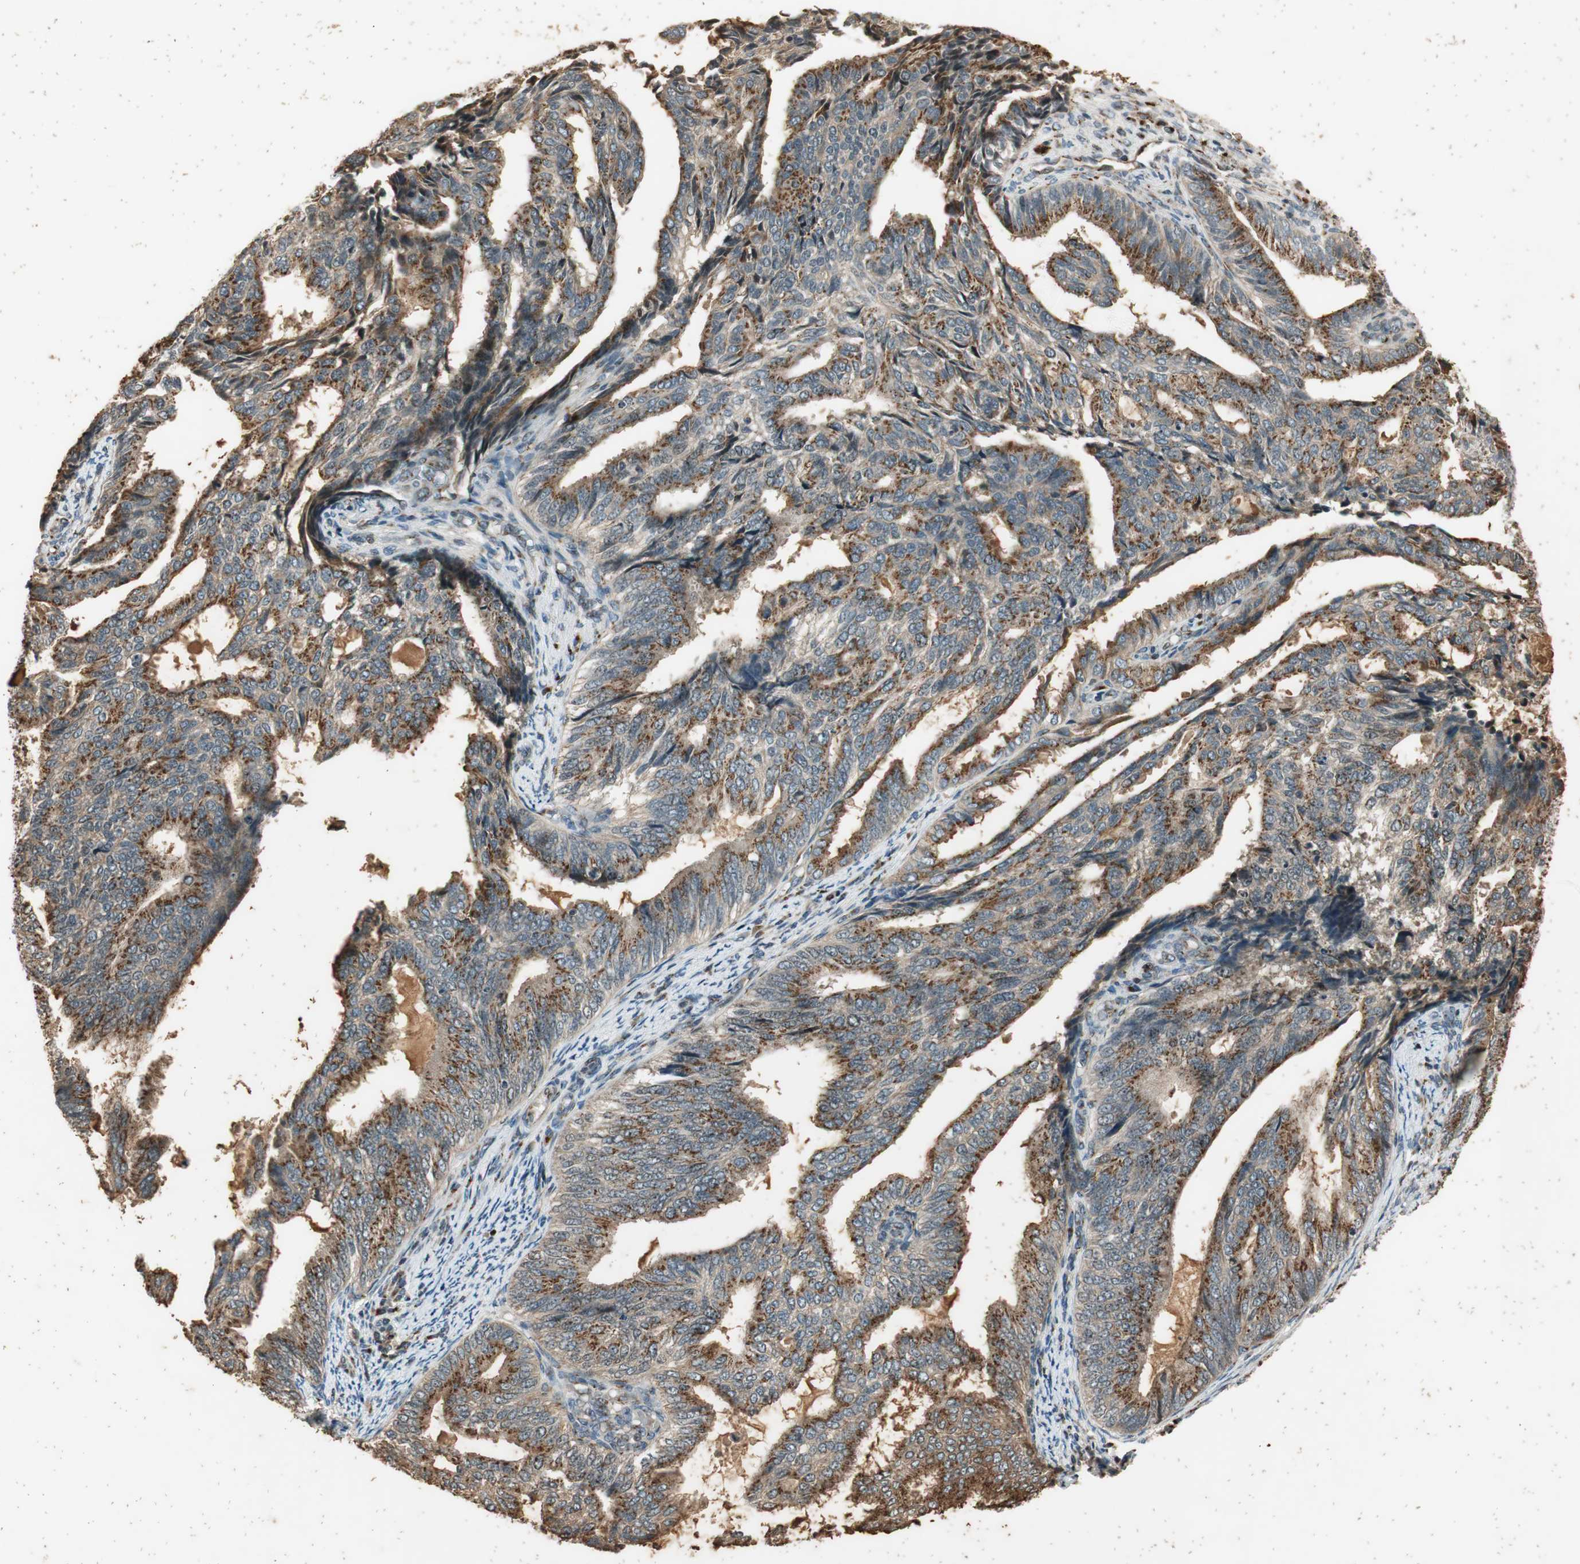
{"staining": {"intensity": "moderate", "quantity": ">75%", "location": "cytoplasmic/membranous"}, "tissue": "endometrial cancer", "cell_type": "Tumor cells", "image_type": "cancer", "snomed": [{"axis": "morphology", "description": "Adenocarcinoma, NOS"}, {"axis": "topography", "description": "Endometrium"}], "caption": "Brown immunohistochemical staining in human adenocarcinoma (endometrial) reveals moderate cytoplasmic/membranous positivity in about >75% of tumor cells.", "gene": "NEO1", "patient": {"sex": "female", "age": 58}}